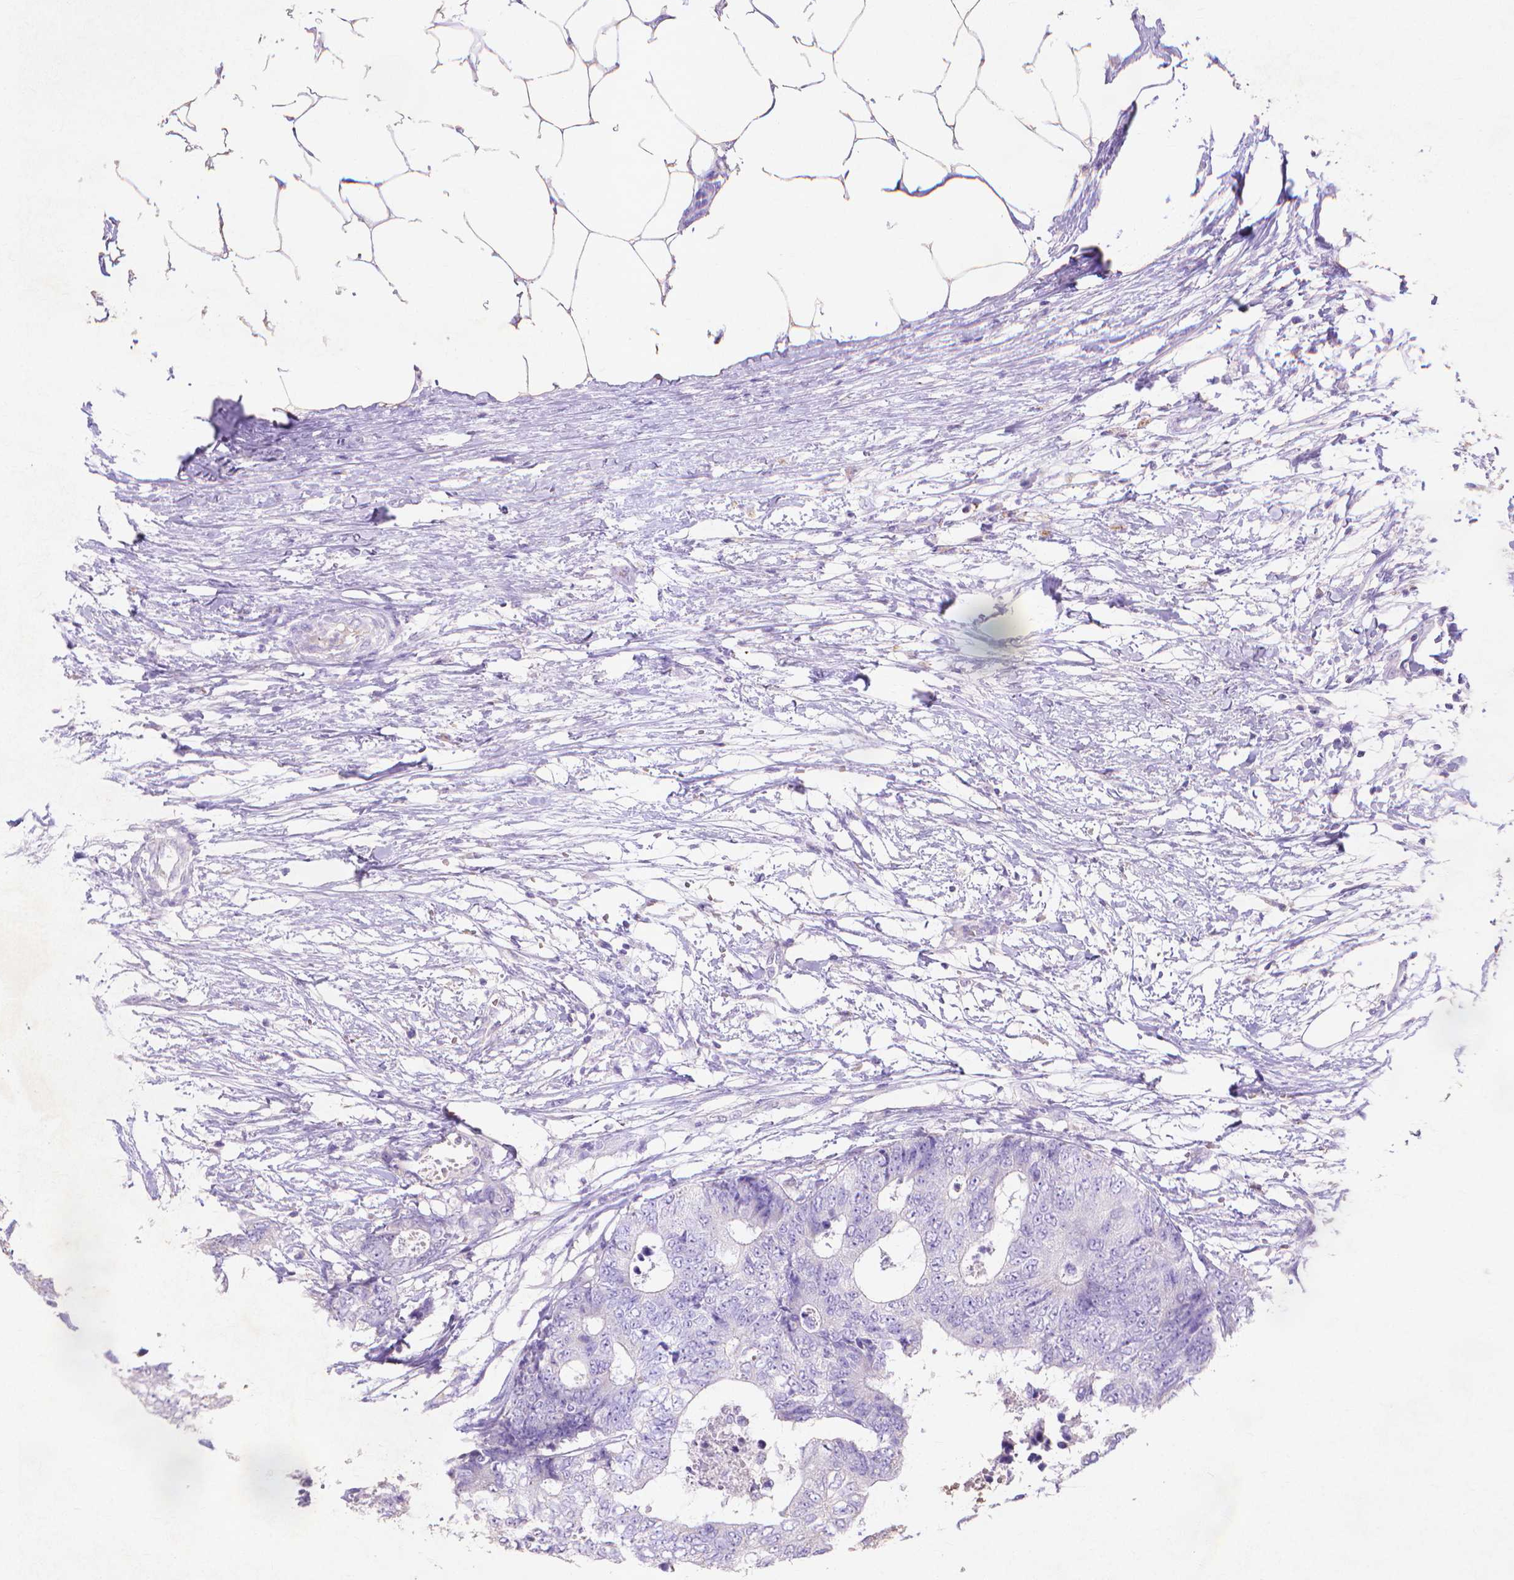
{"staining": {"intensity": "negative", "quantity": "none", "location": "none"}, "tissue": "colorectal cancer", "cell_type": "Tumor cells", "image_type": "cancer", "snomed": [{"axis": "morphology", "description": "Adenocarcinoma, NOS"}, {"axis": "topography", "description": "Colon"}], "caption": "Tumor cells are negative for protein expression in human adenocarcinoma (colorectal). (Brightfield microscopy of DAB IHC at high magnification).", "gene": "MMP11", "patient": {"sex": "female", "age": 48}}